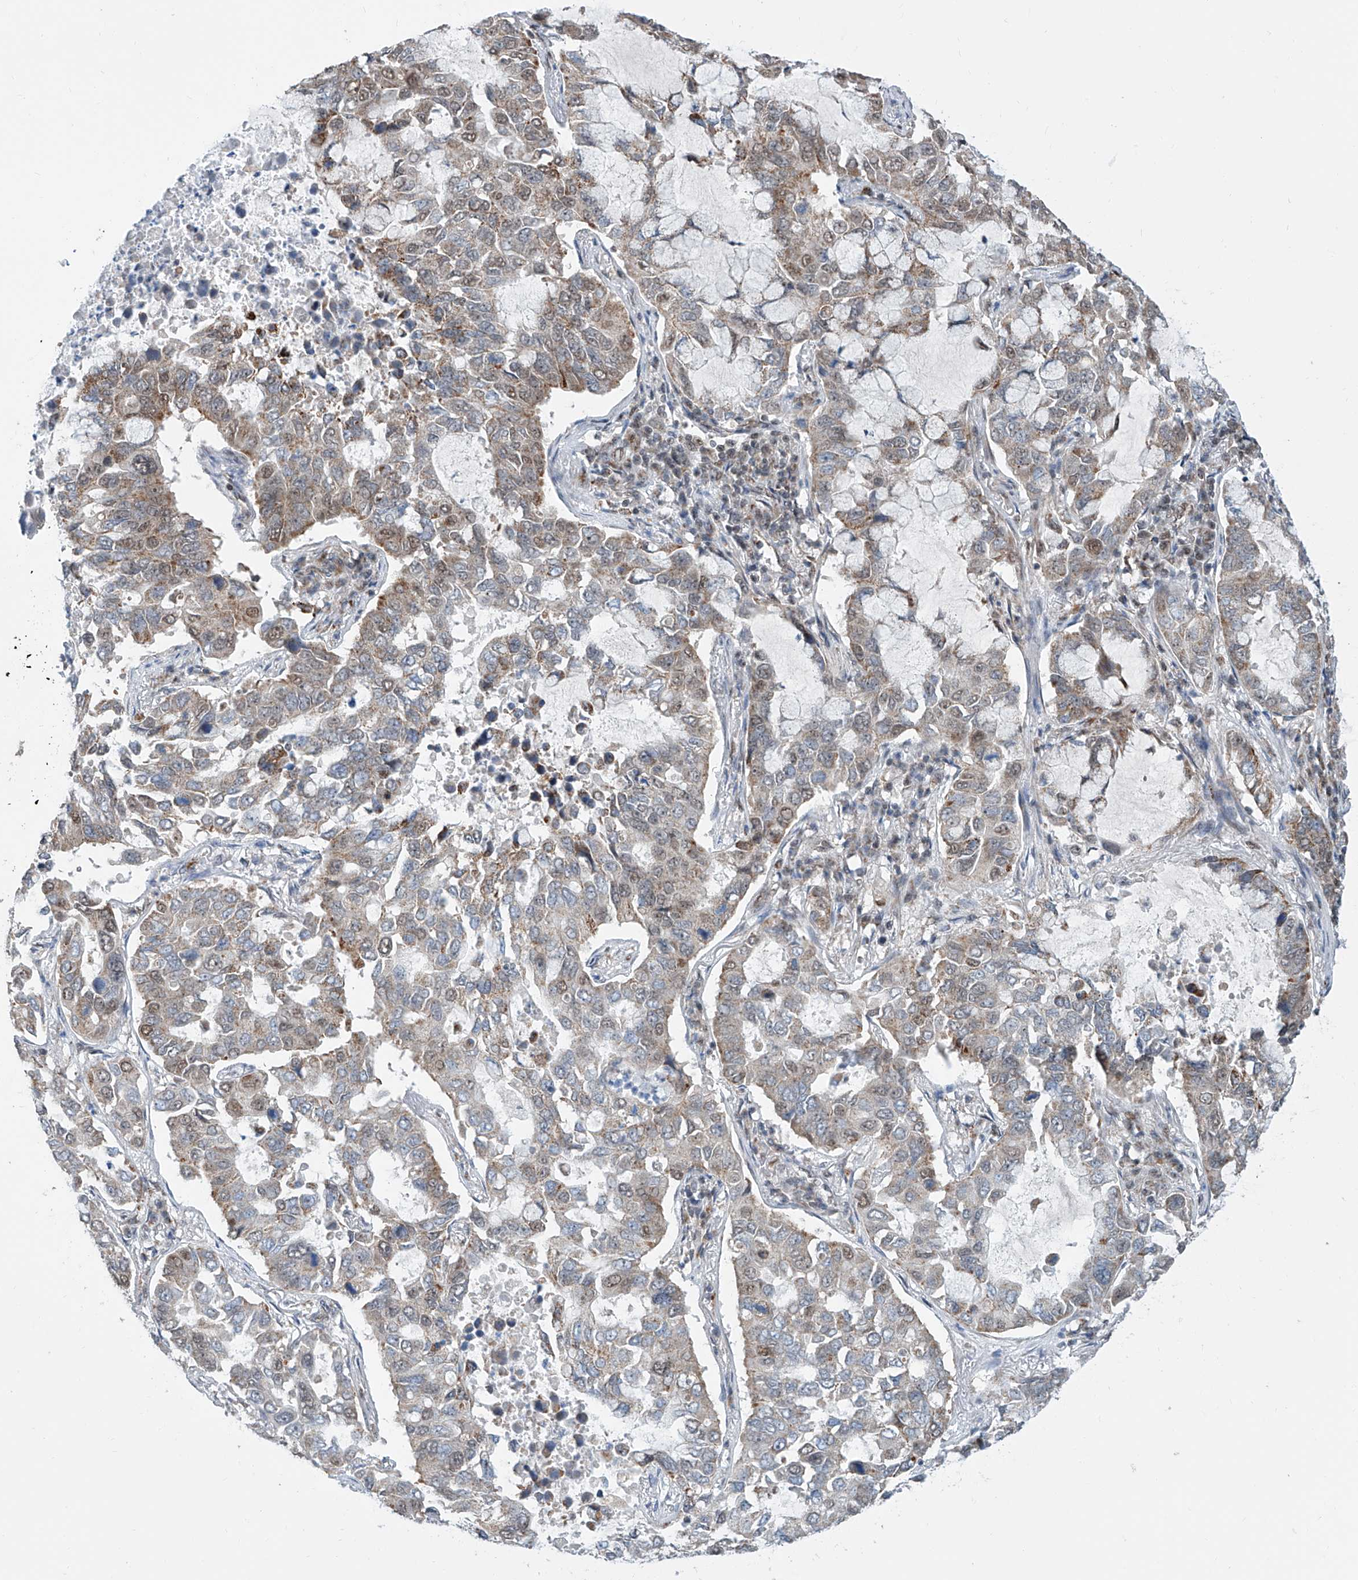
{"staining": {"intensity": "moderate", "quantity": "25%-75%", "location": "cytoplasmic/membranous,nuclear"}, "tissue": "lung cancer", "cell_type": "Tumor cells", "image_type": "cancer", "snomed": [{"axis": "morphology", "description": "Adenocarcinoma, NOS"}, {"axis": "topography", "description": "Lung"}], "caption": "Lung cancer stained with a protein marker demonstrates moderate staining in tumor cells.", "gene": "SDE2", "patient": {"sex": "male", "age": 64}}